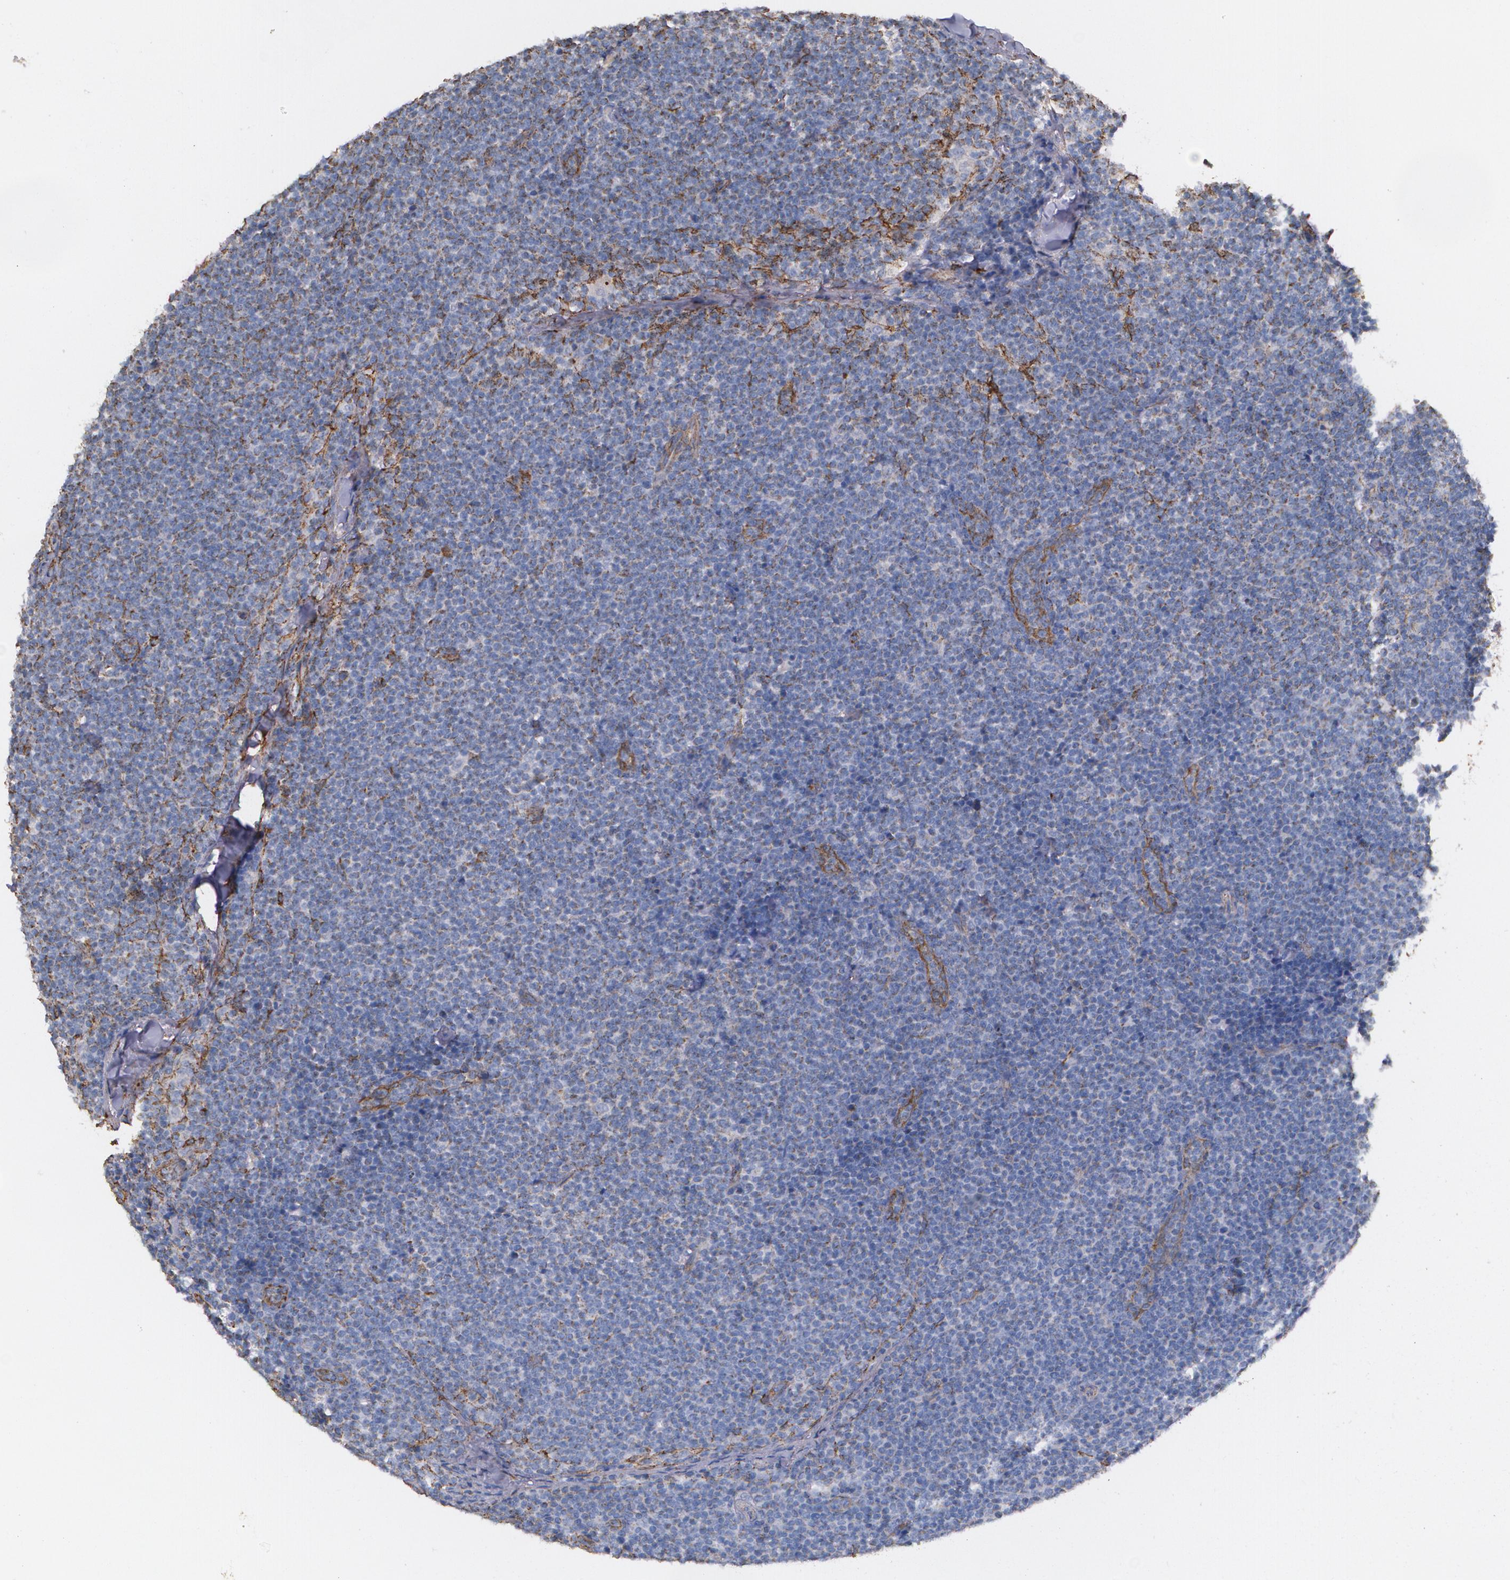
{"staining": {"intensity": "negative", "quantity": "none", "location": "none"}, "tissue": "lymphoma", "cell_type": "Tumor cells", "image_type": "cancer", "snomed": [{"axis": "morphology", "description": "Malignant lymphoma, non-Hodgkin's type, High grade"}, {"axis": "topography", "description": "Lymph node"}], "caption": "This photomicrograph is of lymphoma stained with immunohistochemistry (IHC) to label a protein in brown with the nuclei are counter-stained blue. There is no expression in tumor cells.", "gene": "TJP1", "patient": {"sex": "female", "age": 58}}